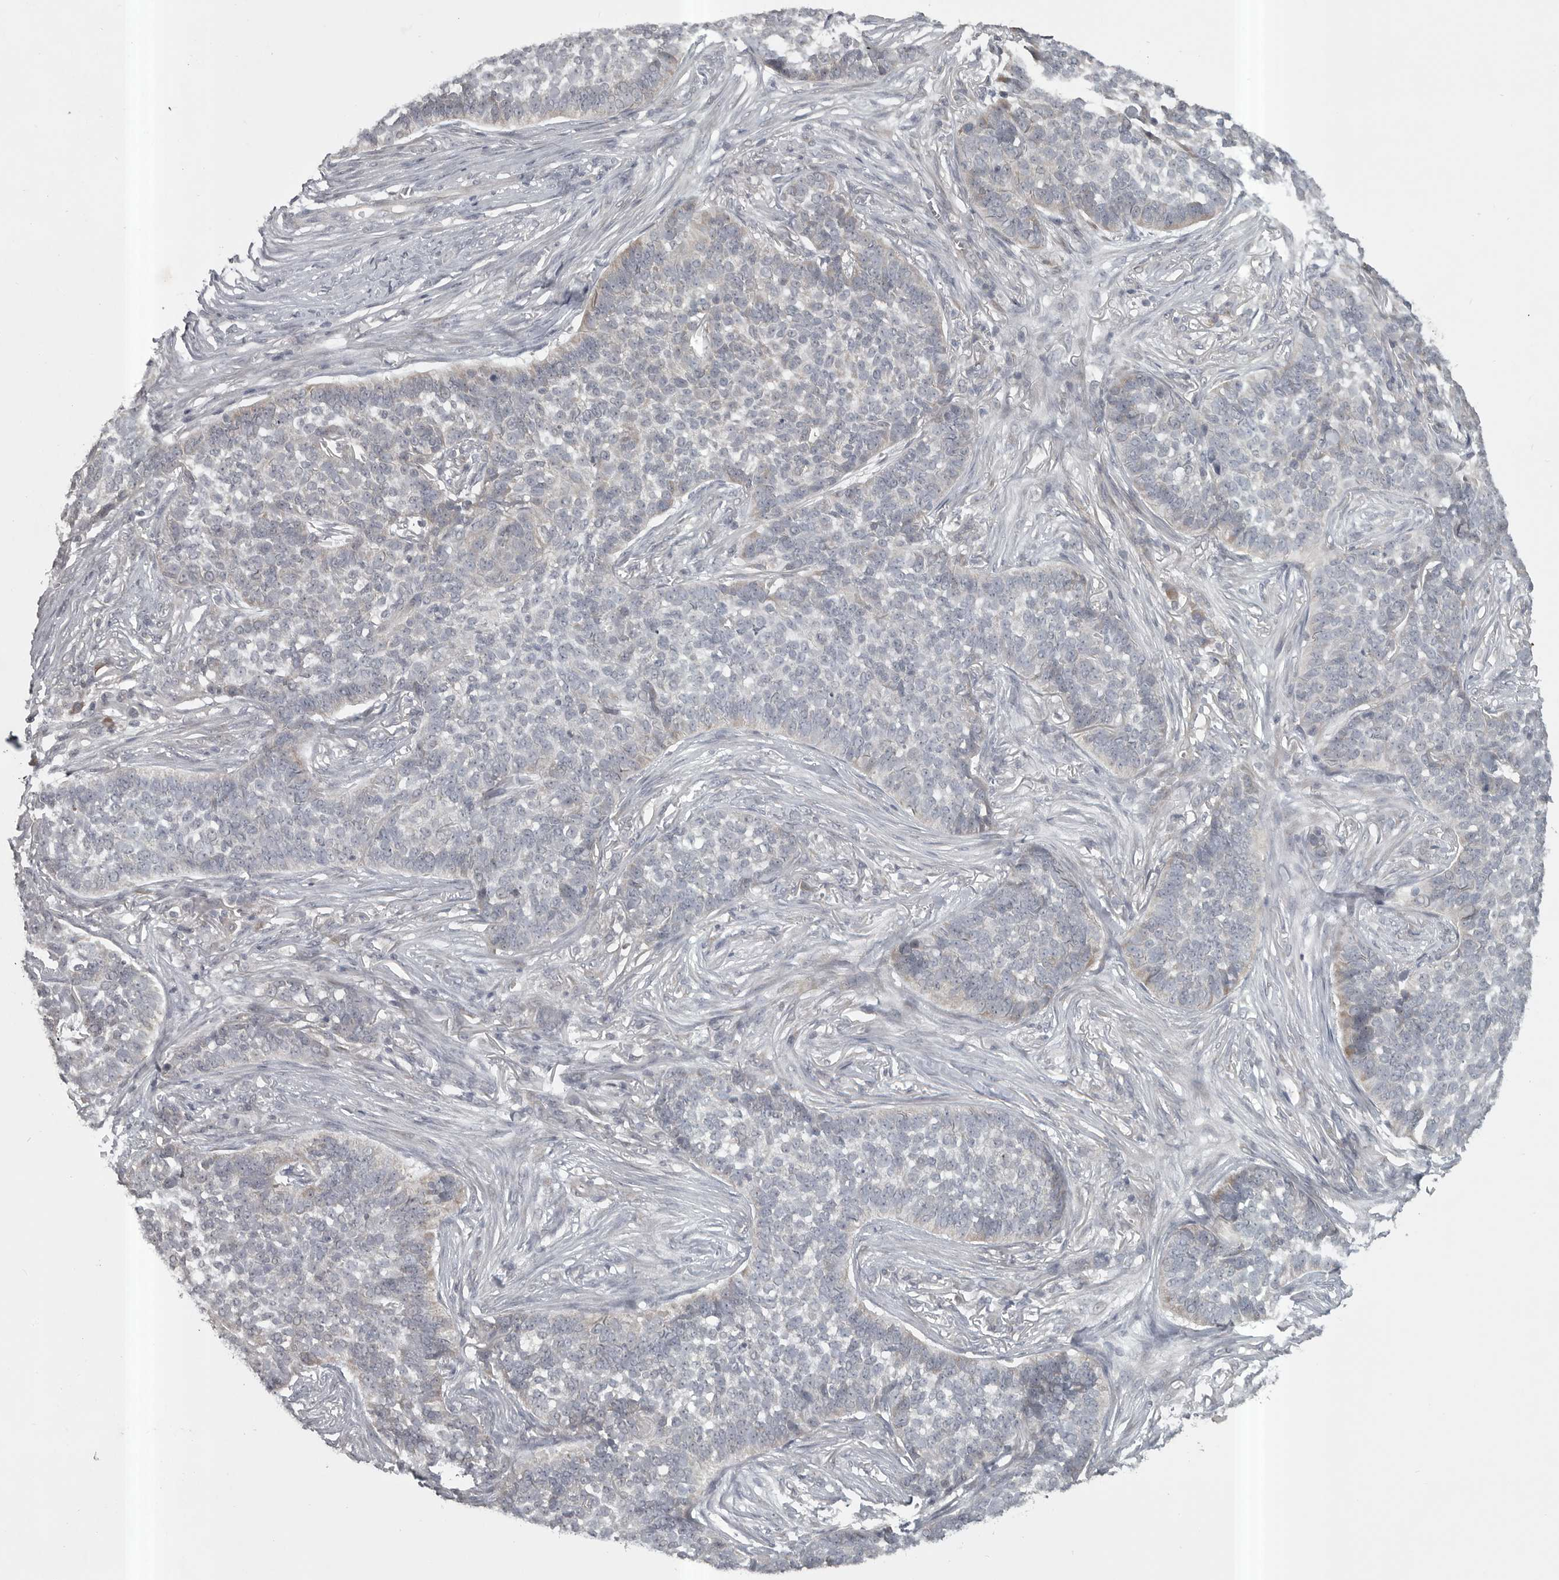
{"staining": {"intensity": "negative", "quantity": "none", "location": "none"}, "tissue": "skin cancer", "cell_type": "Tumor cells", "image_type": "cancer", "snomed": [{"axis": "morphology", "description": "Basal cell carcinoma"}, {"axis": "topography", "description": "Skin"}], "caption": "IHC photomicrograph of neoplastic tissue: basal cell carcinoma (skin) stained with DAB exhibits no significant protein positivity in tumor cells. (Brightfield microscopy of DAB (3,3'-diaminobenzidine) IHC at high magnification).", "gene": "PHF13", "patient": {"sex": "male", "age": 85}}